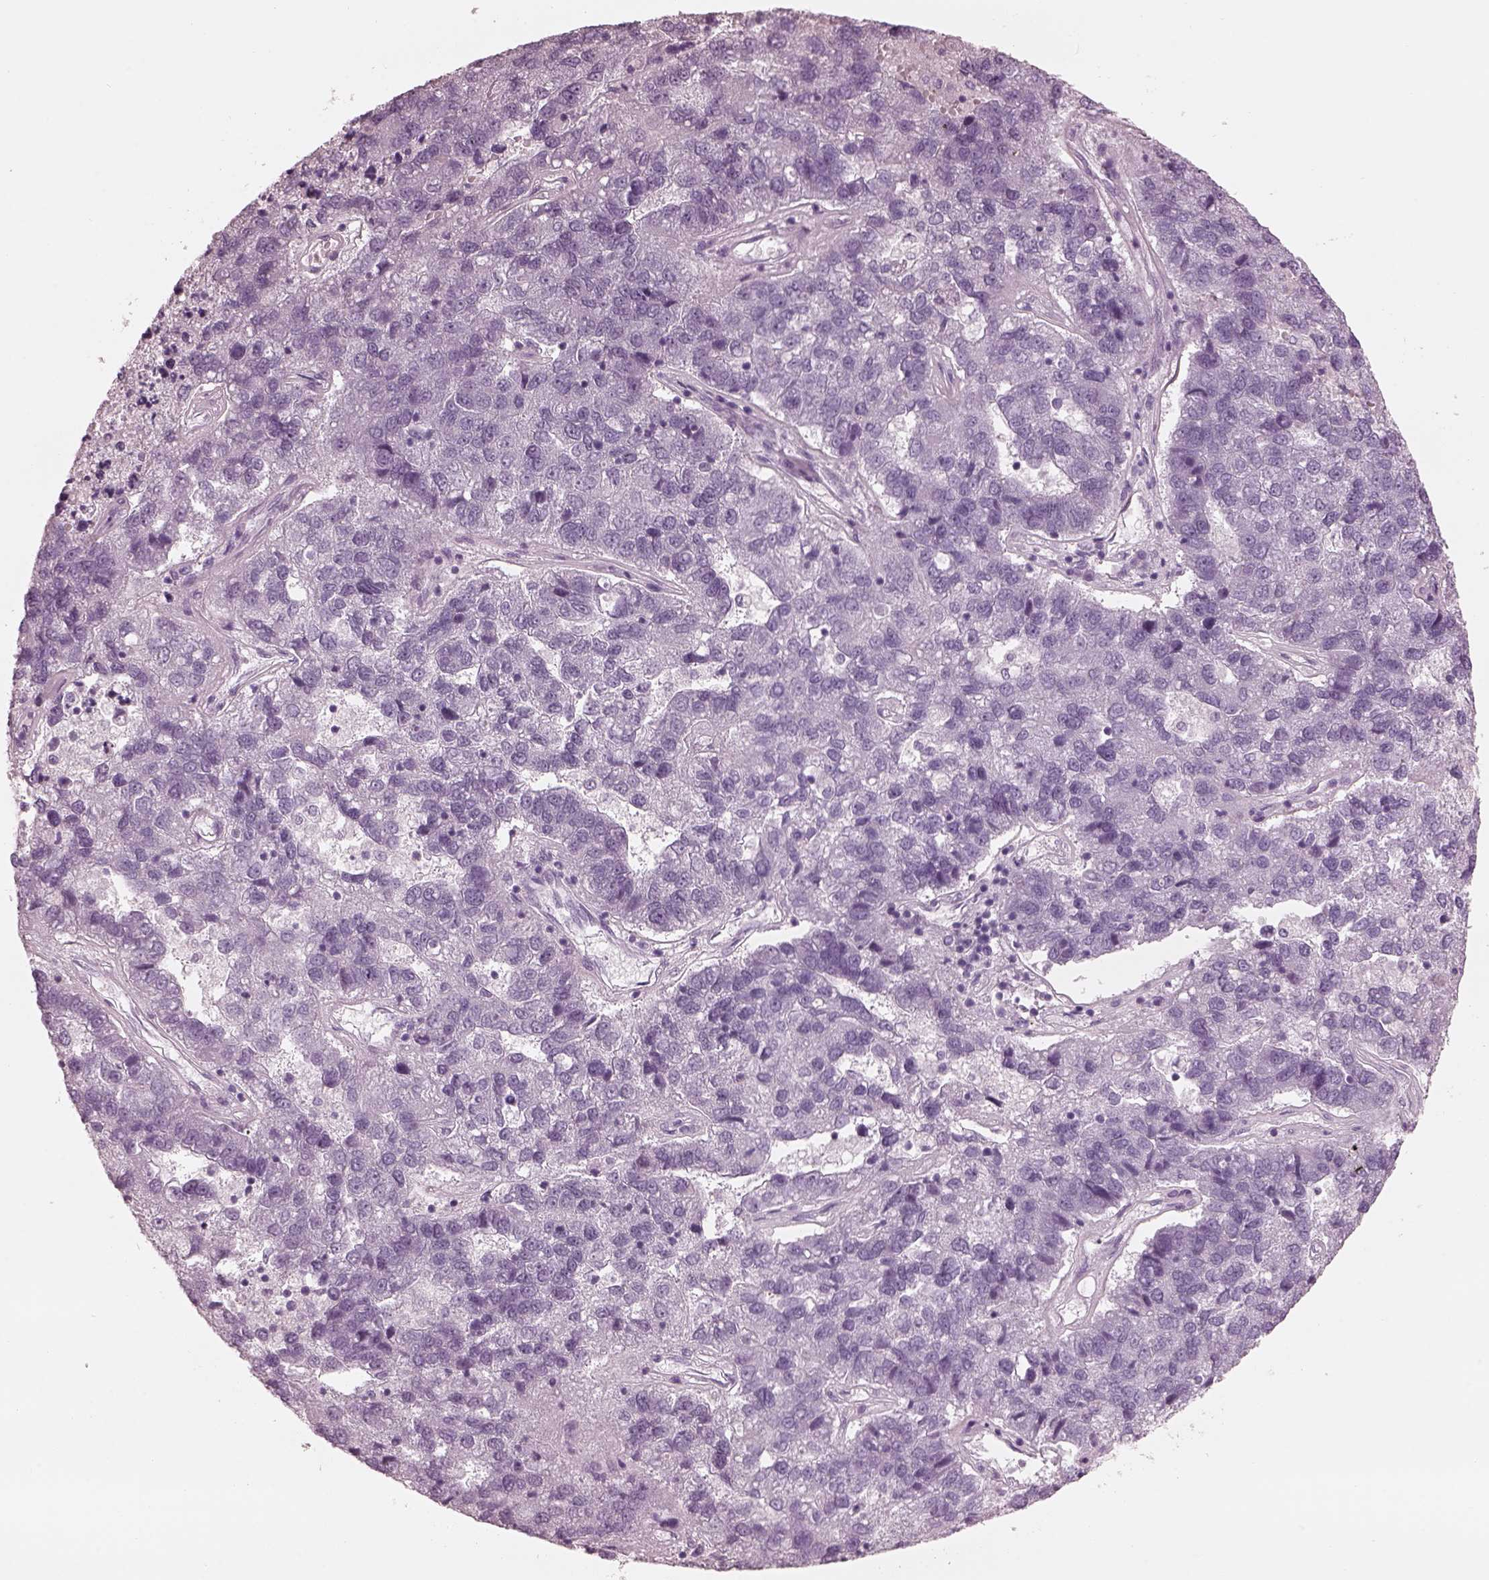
{"staining": {"intensity": "negative", "quantity": "none", "location": "none"}, "tissue": "pancreatic cancer", "cell_type": "Tumor cells", "image_type": "cancer", "snomed": [{"axis": "morphology", "description": "Adenocarcinoma, NOS"}, {"axis": "topography", "description": "Pancreas"}], "caption": "DAB (3,3'-diaminobenzidine) immunohistochemical staining of pancreatic cancer (adenocarcinoma) reveals no significant expression in tumor cells.", "gene": "FABP9", "patient": {"sex": "female", "age": 61}}